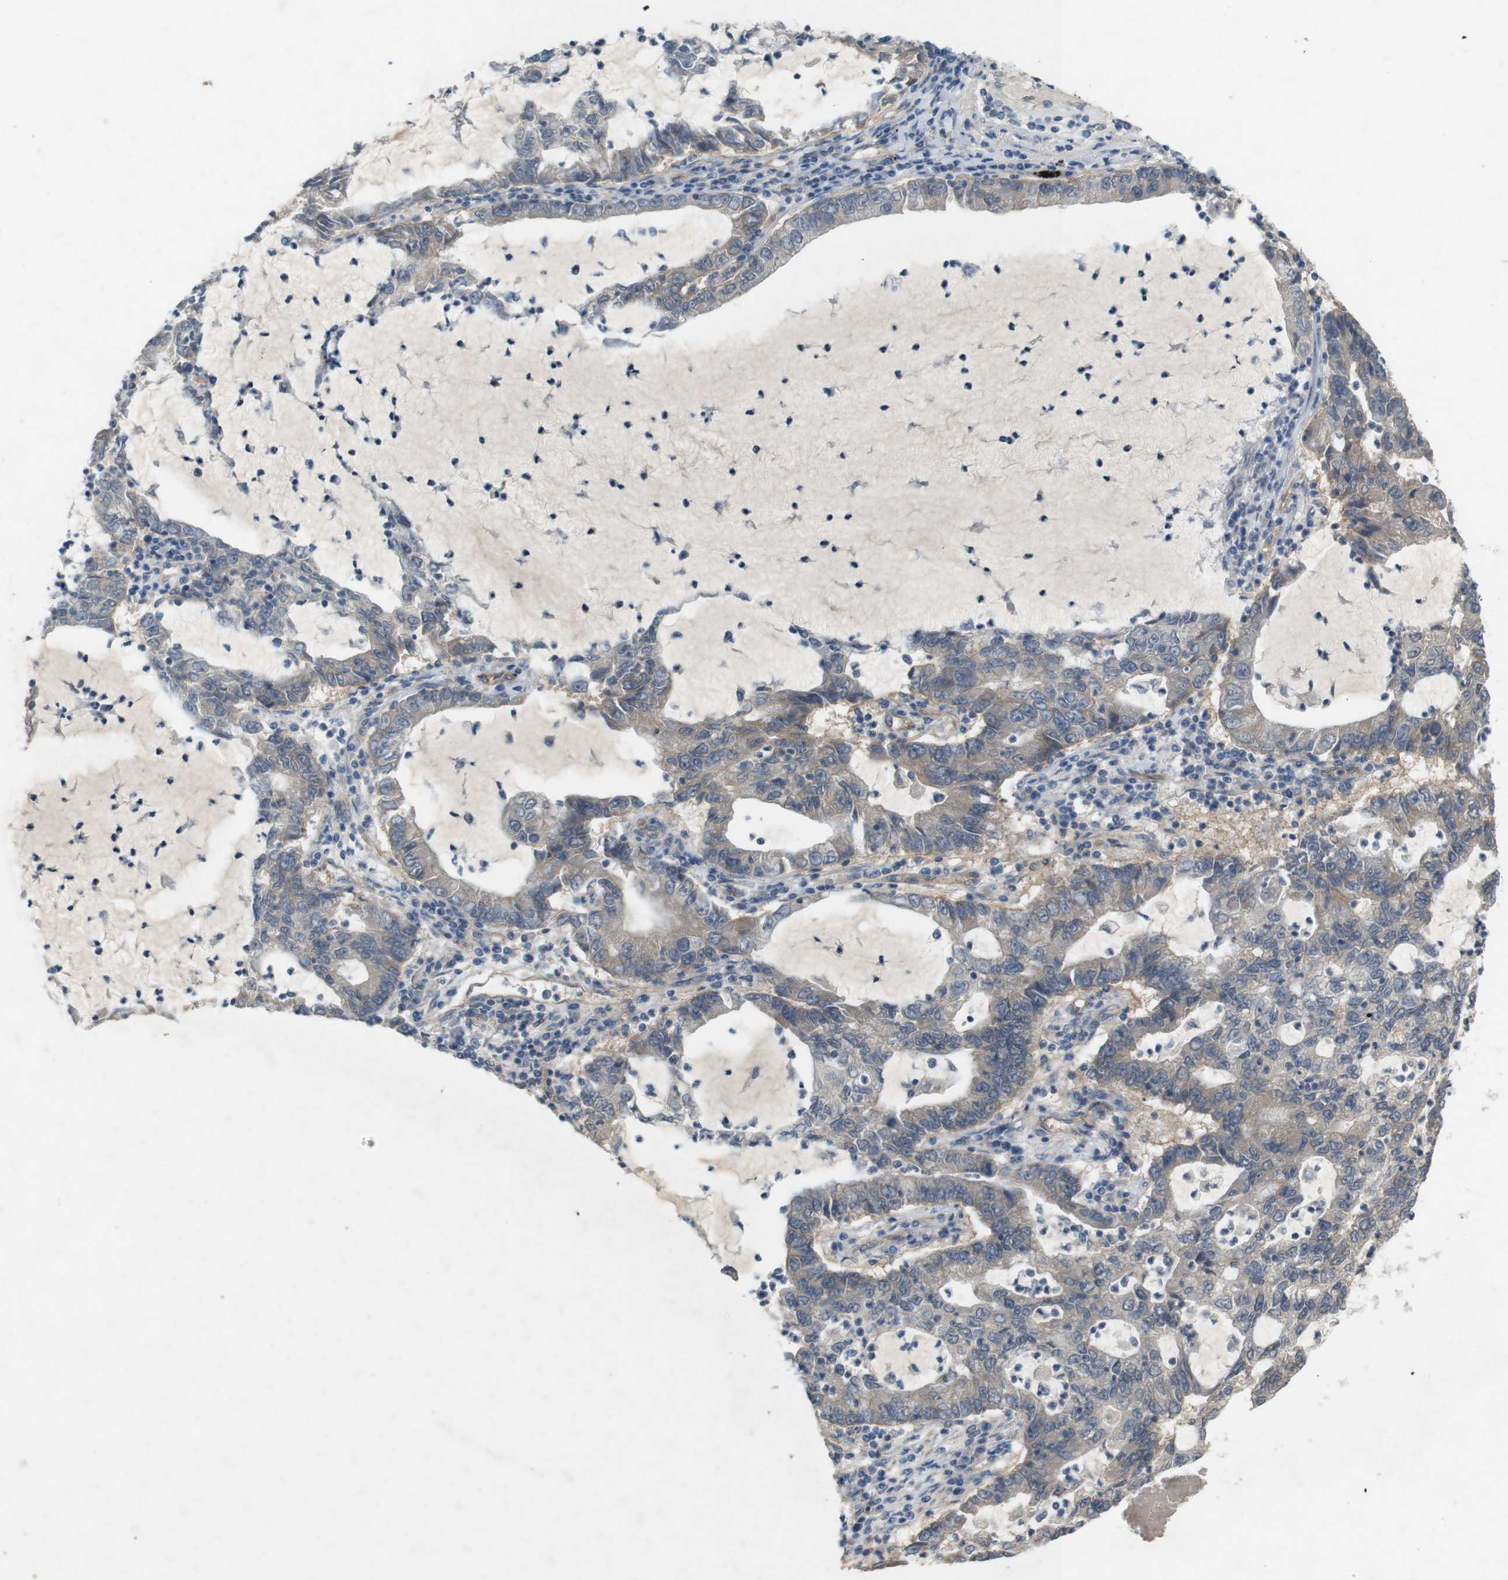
{"staining": {"intensity": "weak", "quantity": "<25%", "location": "cytoplasmic/membranous"}, "tissue": "lung cancer", "cell_type": "Tumor cells", "image_type": "cancer", "snomed": [{"axis": "morphology", "description": "Adenocarcinoma, NOS"}, {"axis": "topography", "description": "Lung"}], "caption": "Lung adenocarcinoma was stained to show a protein in brown. There is no significant positivity in tumor cells.", "gene": "PVR", "patient": {"sex": "female", "age": 51}}